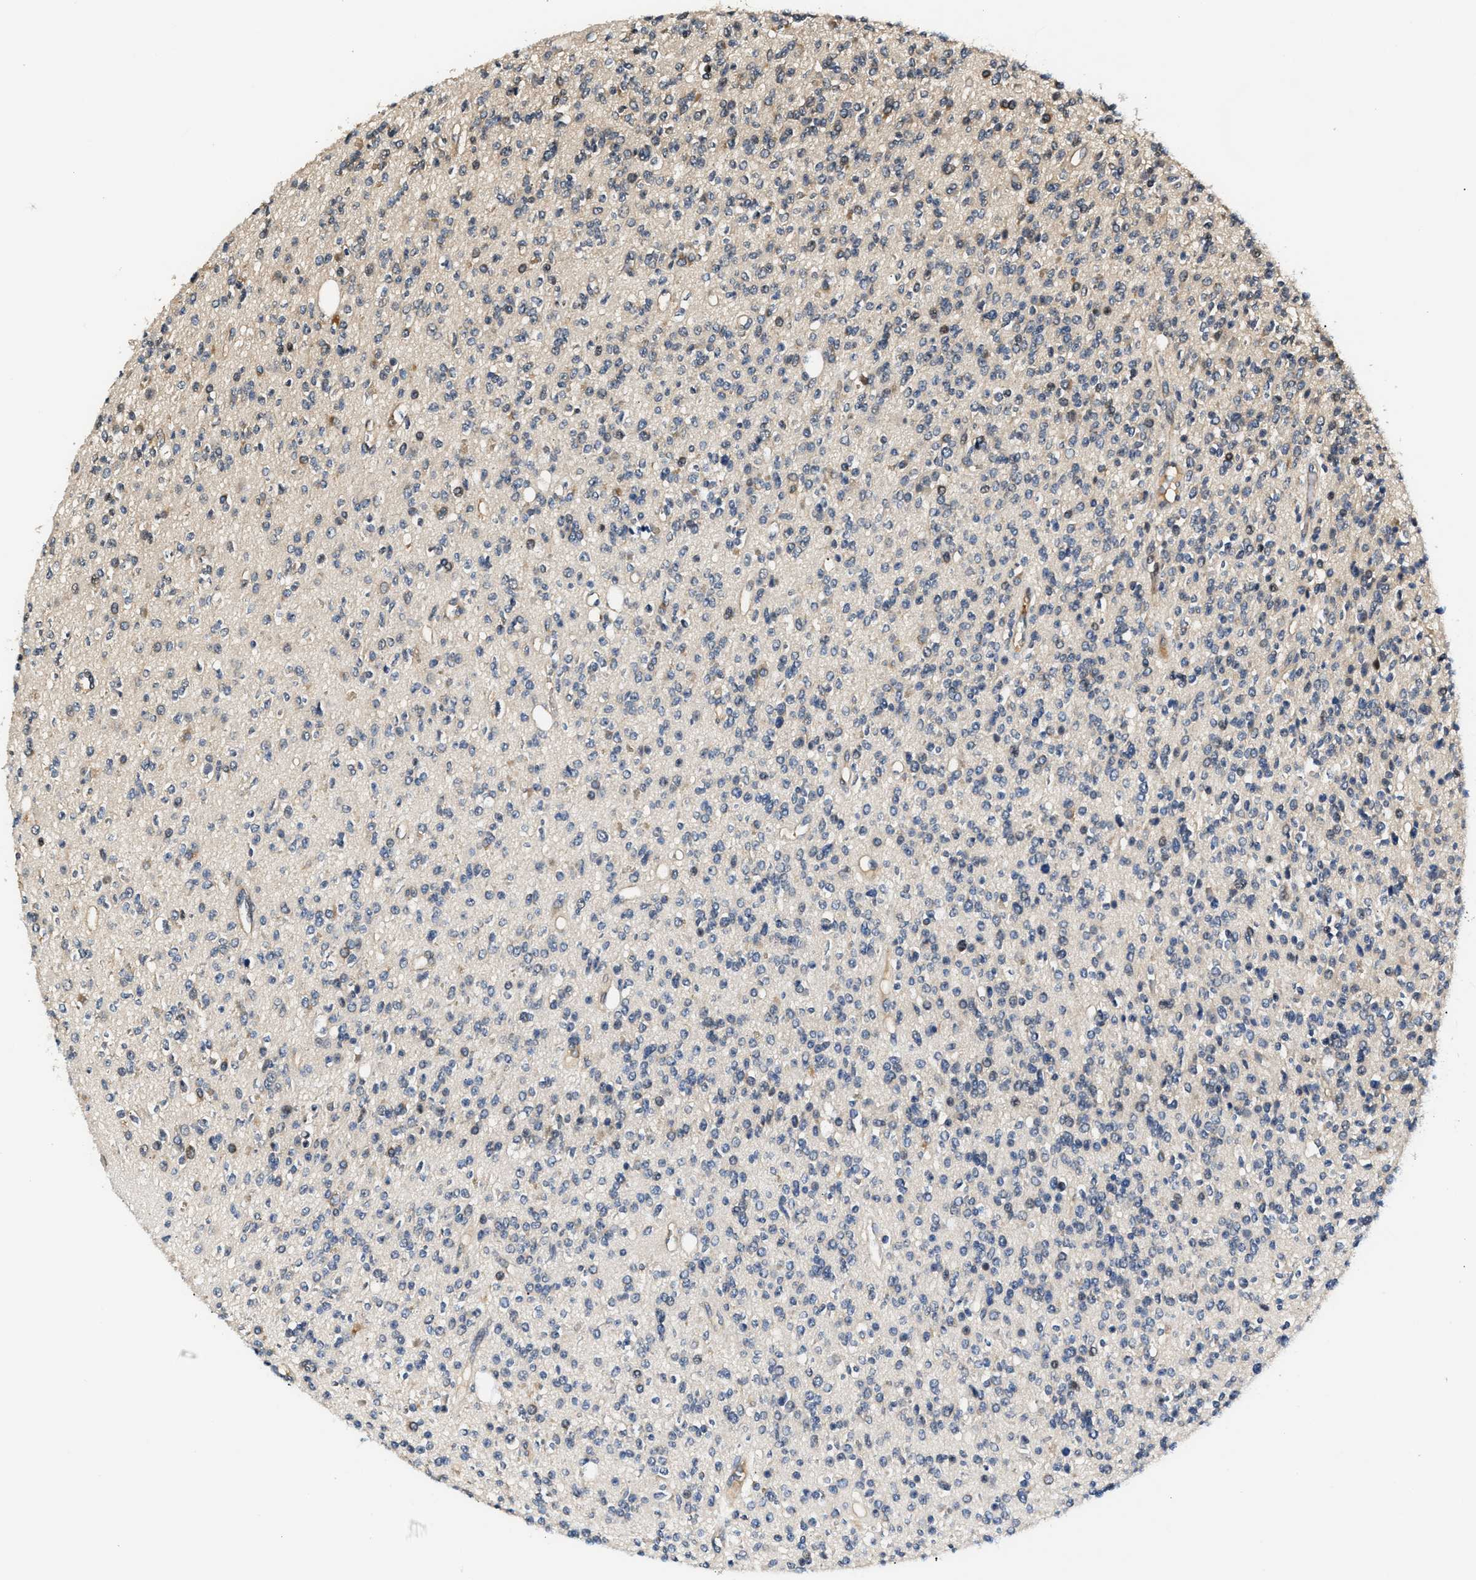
{"staining": {"intensity": "negative", "quantity": "none", "location": "none"}, "tissue": "glioma", "cell_type": "Tumor cells", "image_type": "cancer", "snomed": [{"axis": "morphology", "description": "Glioma, malignant, High grade"}, {"axis": "topography", "description": "Brain"}], "caption": "A photomicrograph of human glioma is negative for staining in tumor cells.", "gene": "TUT7", "patient": {"sex": "male", "age": 34}}